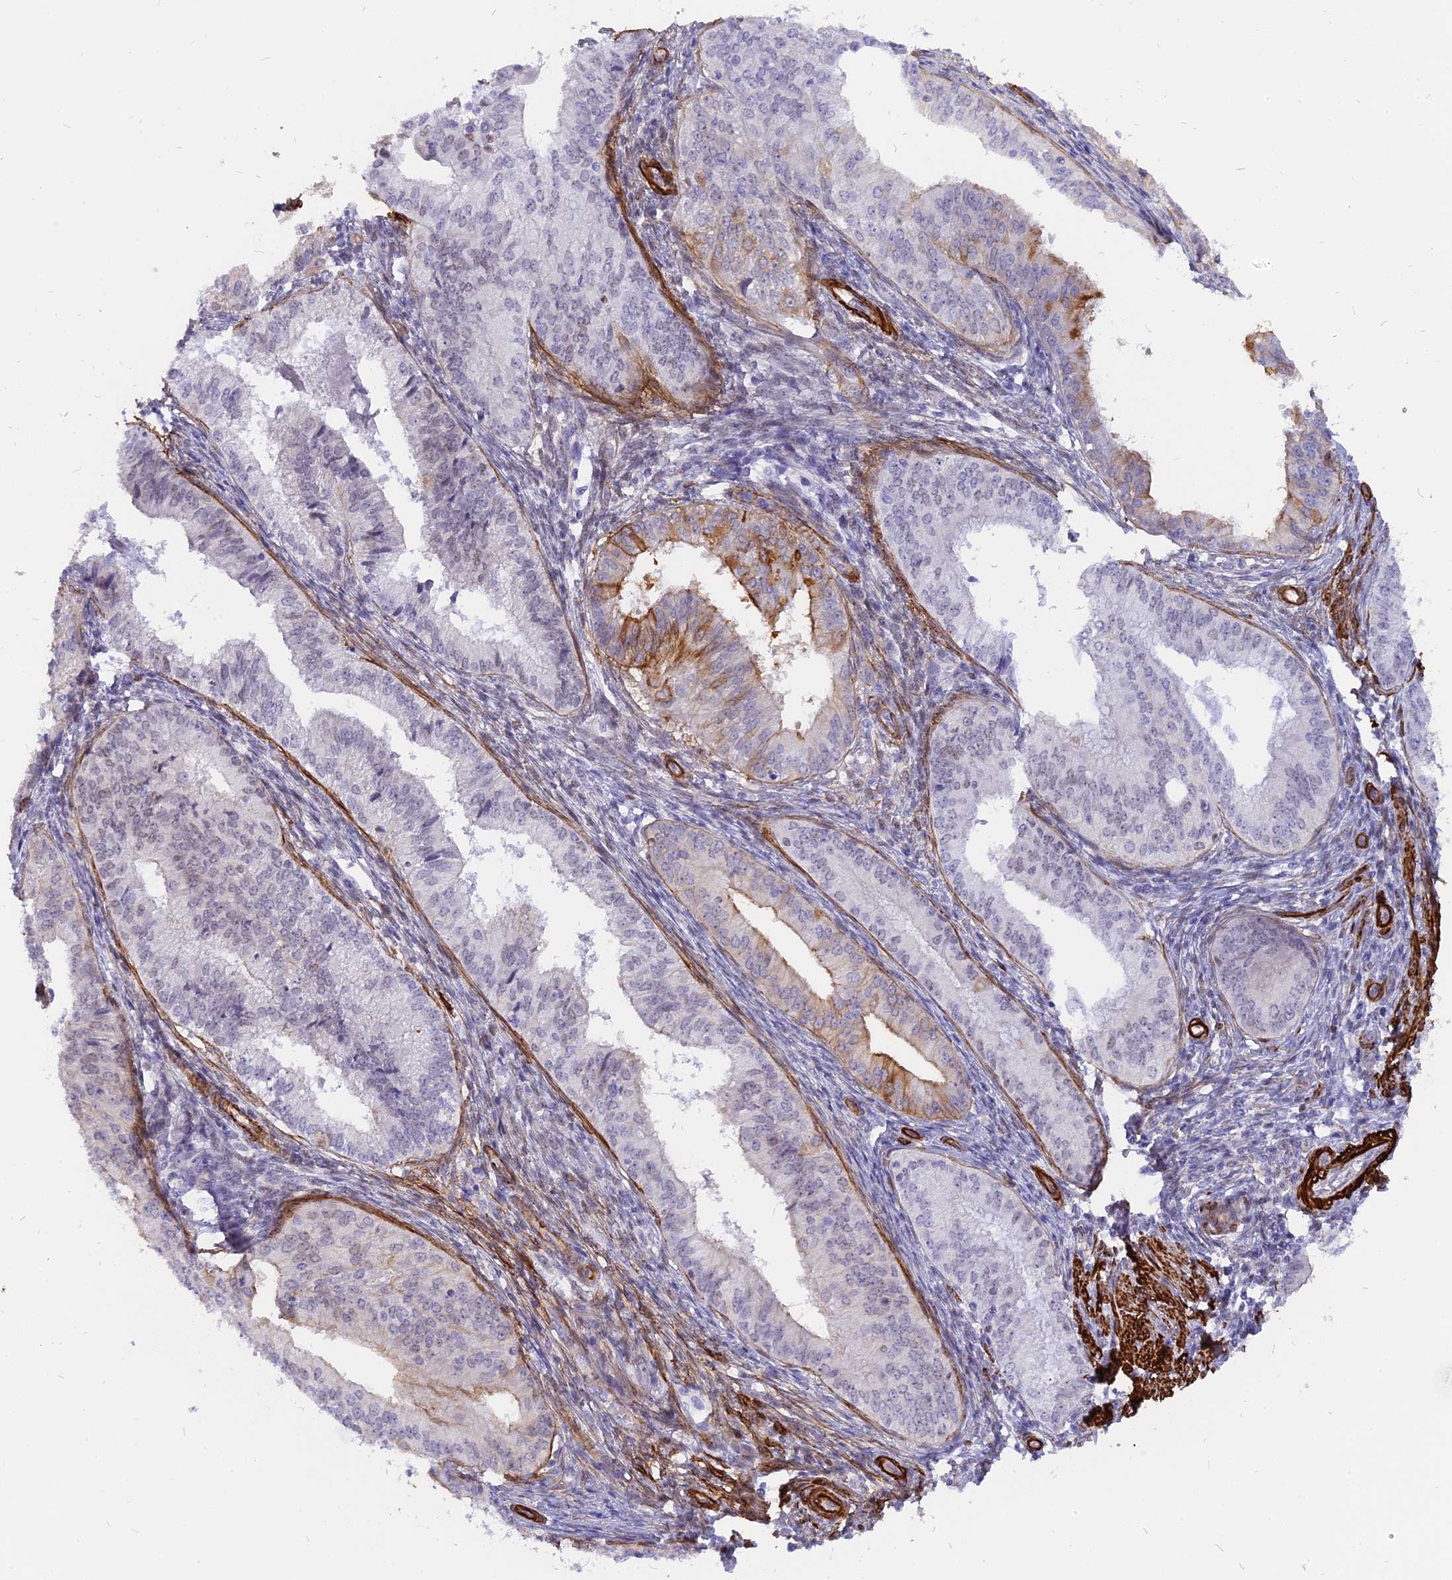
{"staining": {"intensity": "strong", "quantity": "<25%", "location": "cytoplasmic/membranous"}, "tissue": "endometrial cancer", "cell_type": "Tumor cells", "image_type": "cancer", "snomed": [{"axis": "morphology", "description": "Adenocarcinoma, NOS"}, {"axis": "topography", "description": "Endometrium"}], "caption": "Protein staining of adenocarcinoma (endometrial) tissue displays strong cytoplasmic/membranous positivity in about <25% of tumor cells.", "gene": "CENPV", "patient": {"sex": "female", "age": 50}}